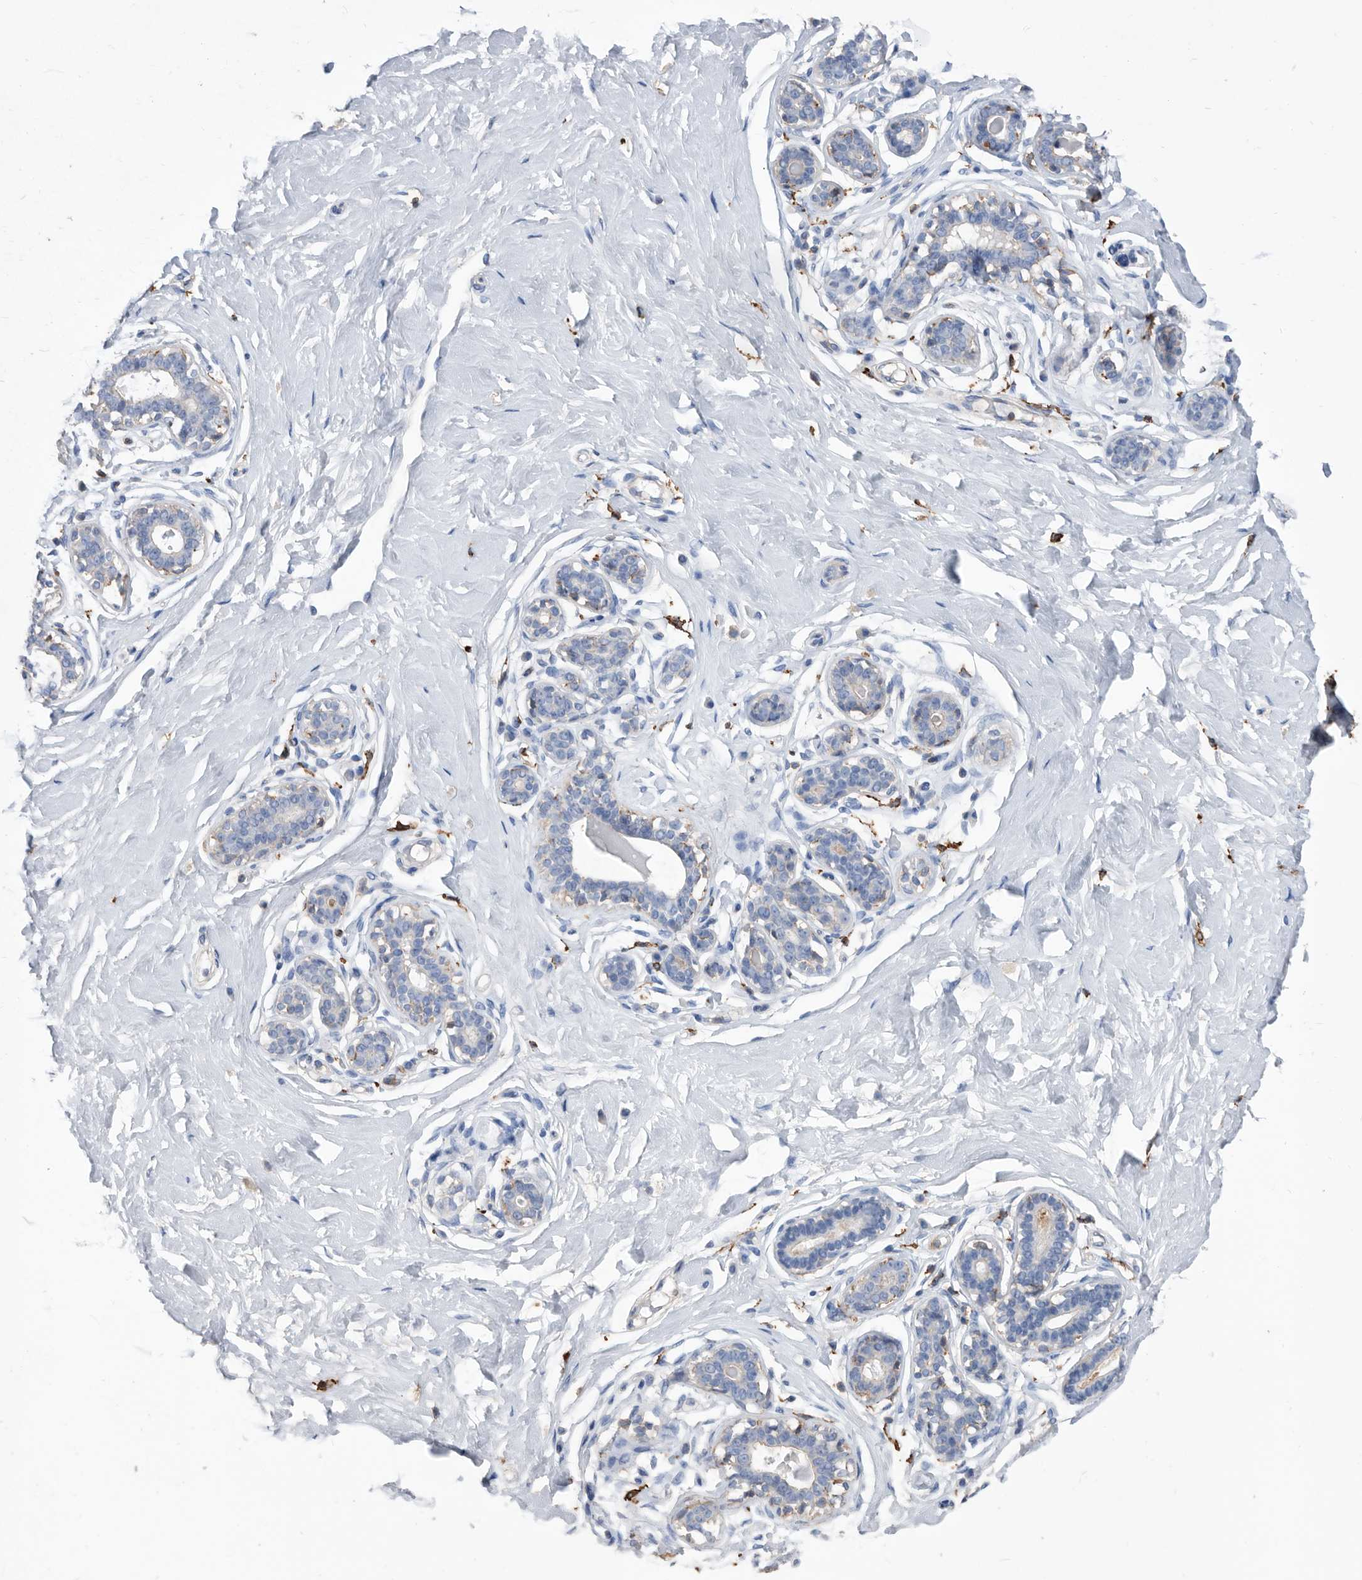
{"staining": {"intensity": "negative", "quantity": "none", "location": "none"}, "tissue": "breast", "cell_type": "Adipocytes", "image_type": "normal", "snomed": [{"axis": "morphology", "description": "Normal tissue, NOS"}, {"axis": "morphology", "description": "Adenoma, NOS"}, {"axis": "topography", "description": "Breast"}], "caption": "Immunohistochemistry (IHC) of unremarkable human breast displays no staining in adipocytes. Brightfield microscopy of immunohistochemistry (IHC) stained with DAB (3,3'-diaminobenzidine) (brown) and hematoxylin (blue), captured at high magnification.", "gene": "MS4A4A", "patient": {"sex": "female", "age": 23}}